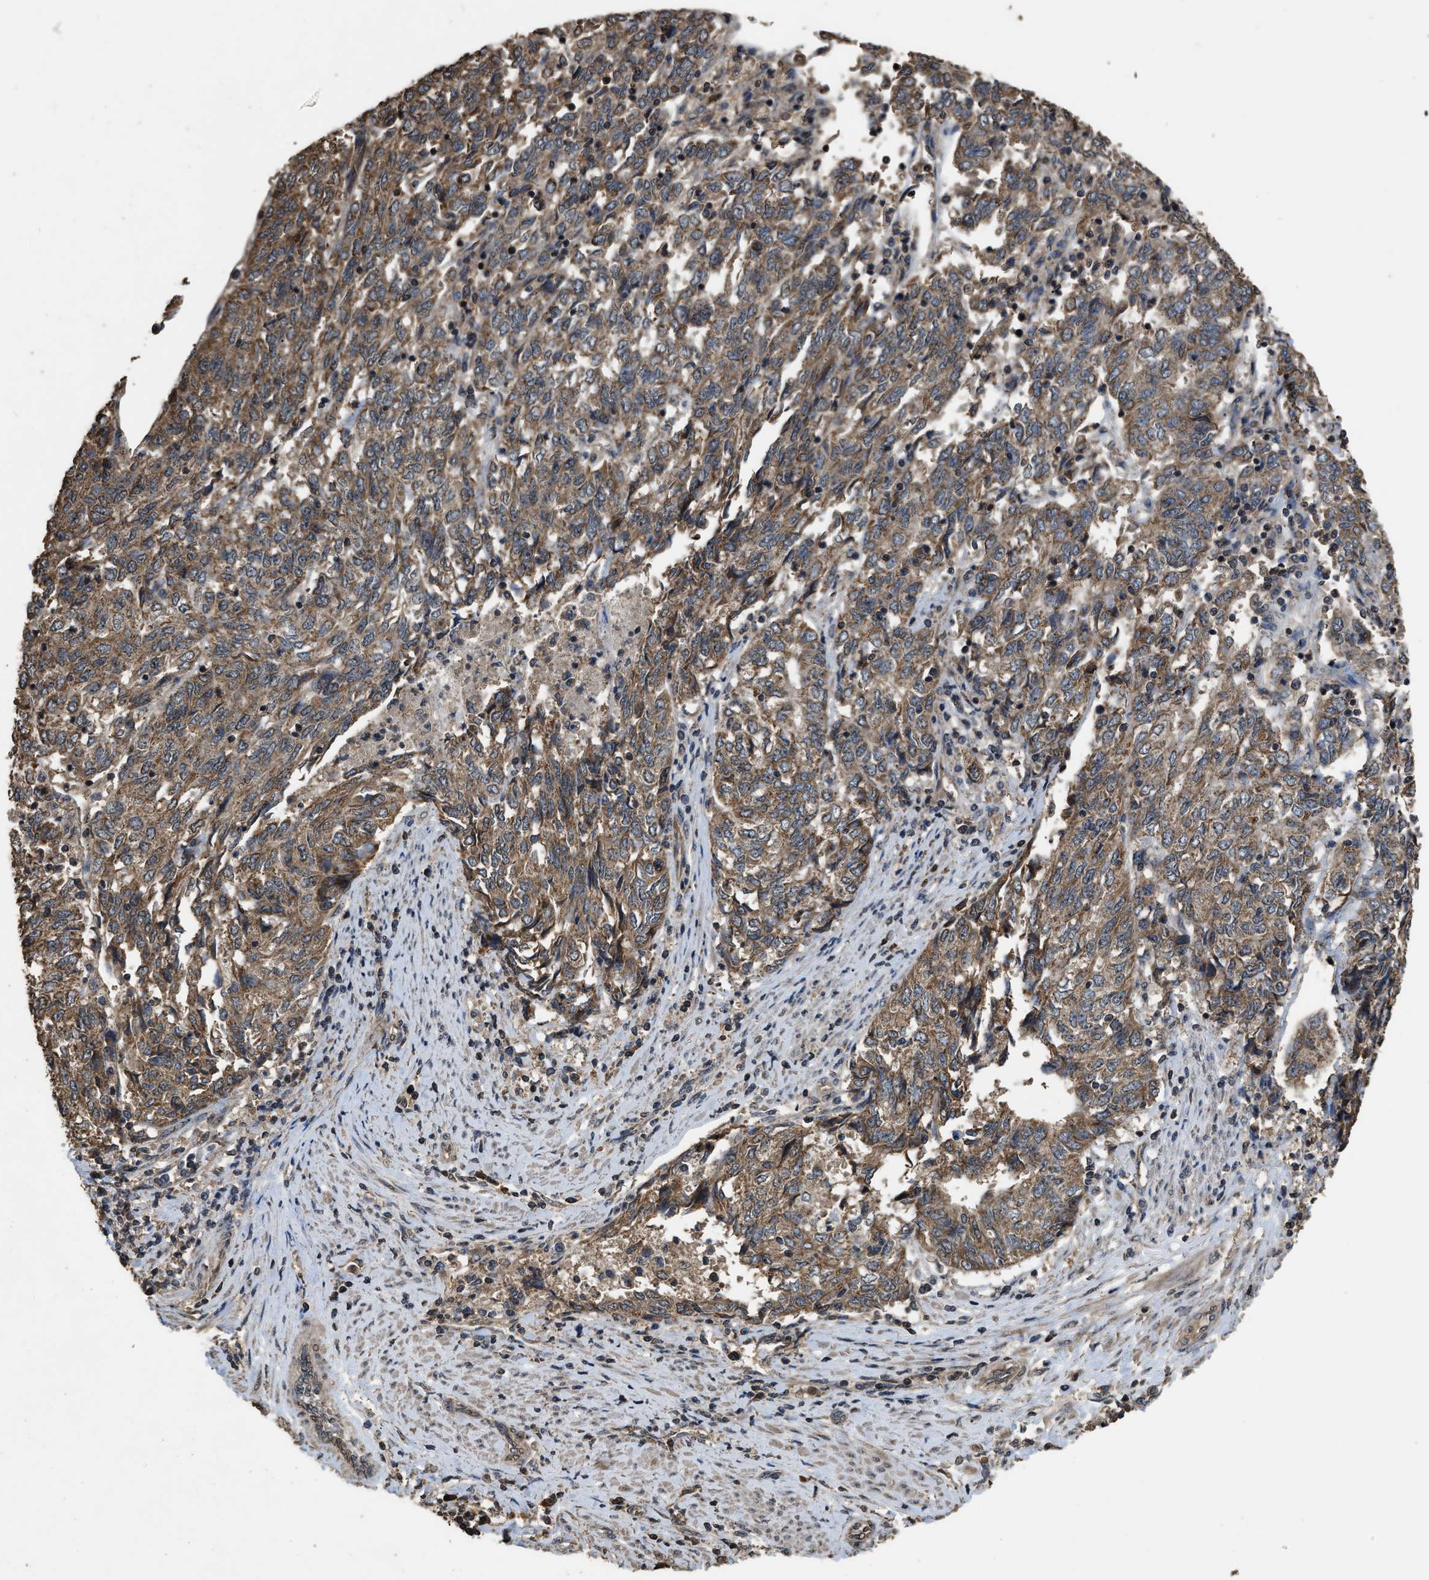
{"staining": {"intensity": "moderate", "quantity": ">75%", "location": "cytoplasmic/membranous"}, "tissue": "endometrial cancer", "cell_type": "Tumor cells", "image_type": "cancer", "snomed": [{"axis": "morphology", "description": "Adenocarcinoma, NOS"}, {"axis": "topography", "description": "Endometrium"}], "caption": "Endometrial adenocarcinoma stained with immunohistochemistry (IHC) reveals moderate cytoplasmic/membranous expression in about >75% of tumor cells.", "gene": "DENND6B", "patient": {"sex": "female", "age": 80}}